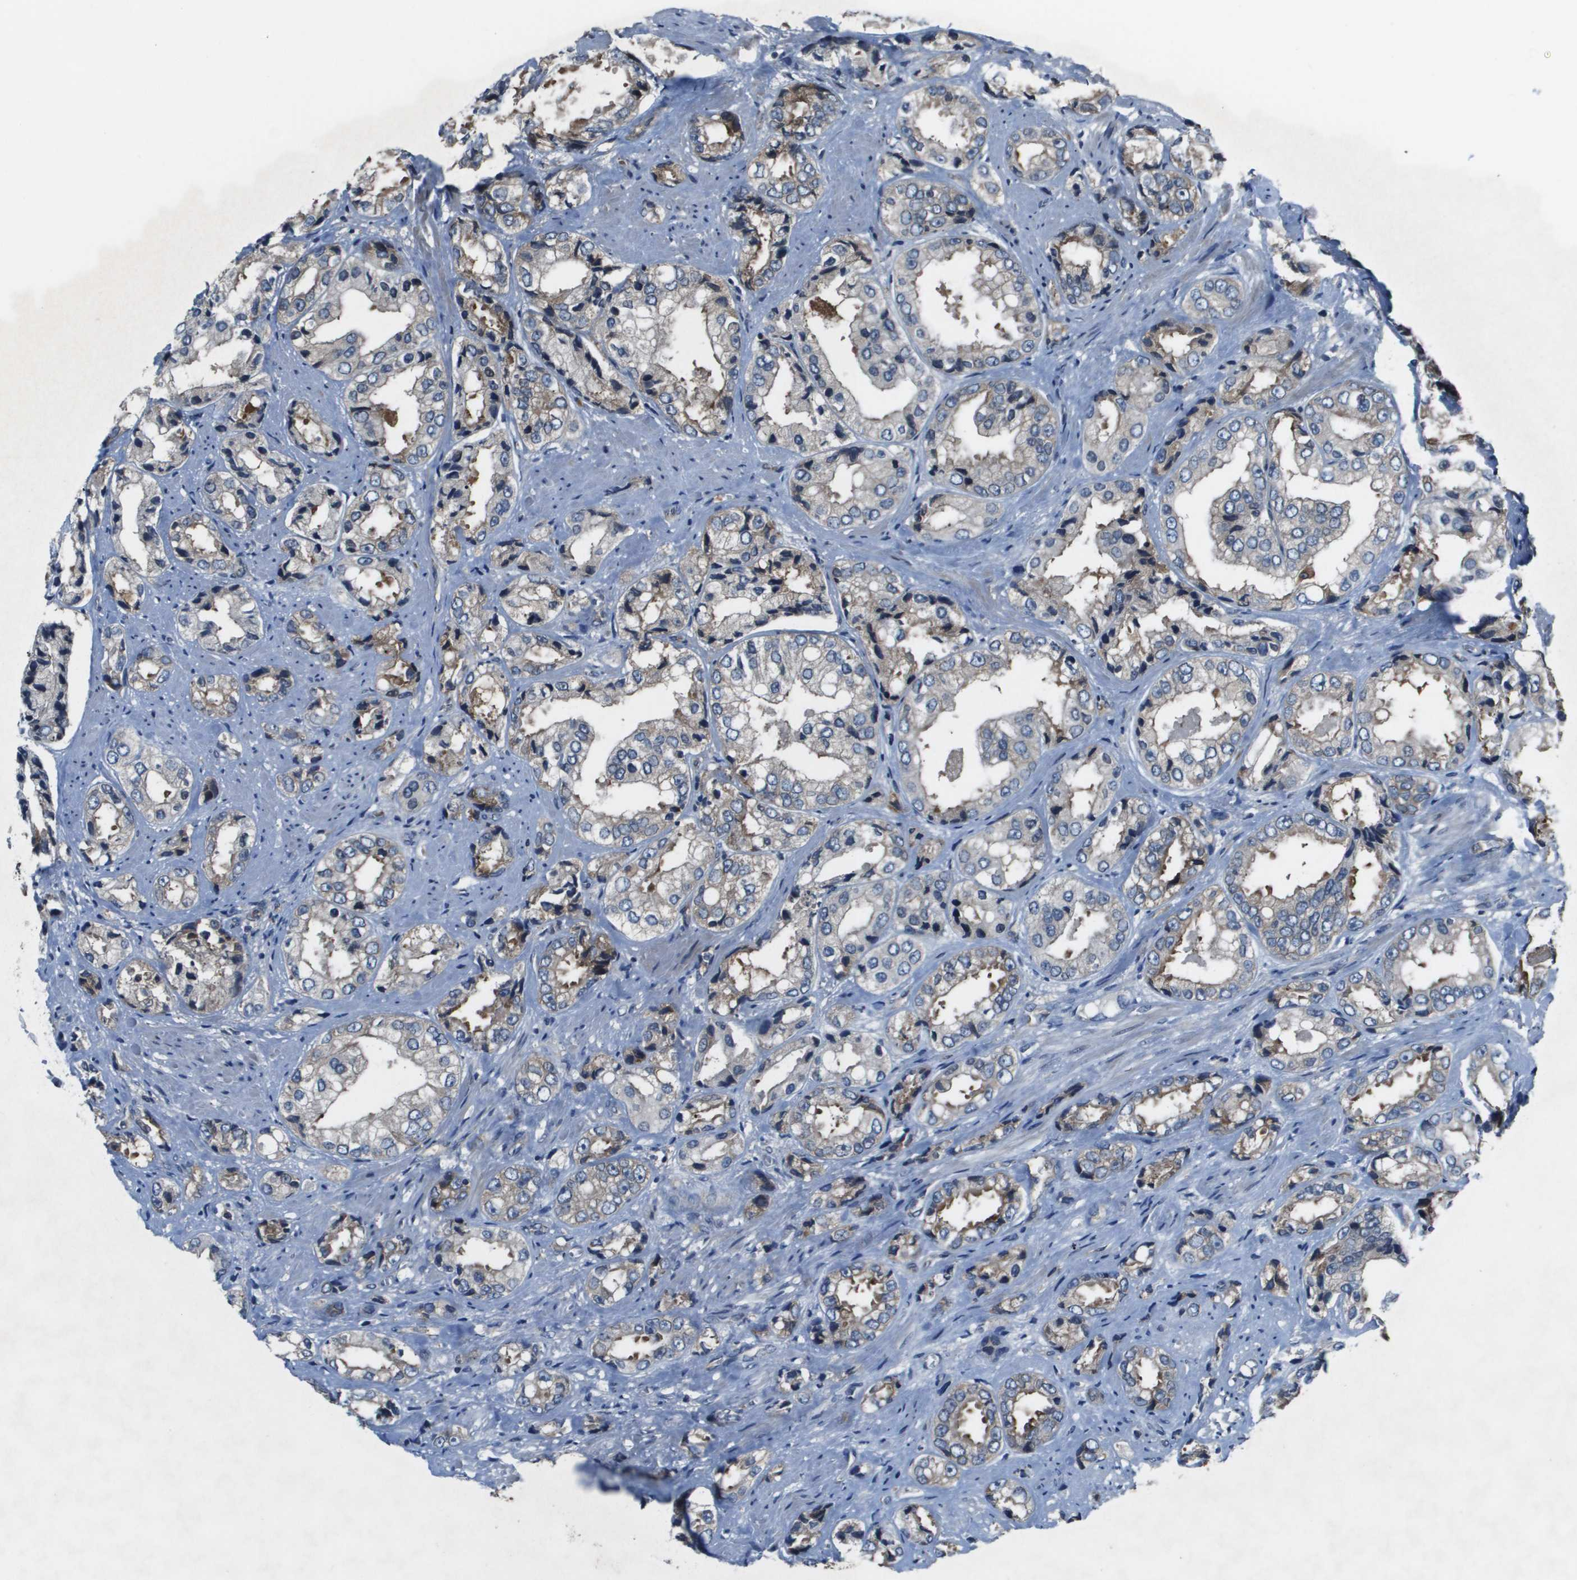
{"staining": {"intensity": "moderate", "quantity": "25%-75%", "location": "cytoplasmic/membranous"}, "tissue": "prostate cancer", "cell_type": "Tumor cells", "image_type": "cancer", "snomed": [{"axis": "morphology", "description": "Adenocarcinoma, High grade"}, {"axis": "topography", "description": "Prostate"}], "caption": "This photomicrograph exhibits immunohistochemistry staining of adenocarcinoma (high-grade) (prostate), with medium moderate cytoplasmic/membranous positivity in approximately 25%-75% of tumor cells.", "gene": "EIF3B", "patient": {"sex": "male", "age": 61}}